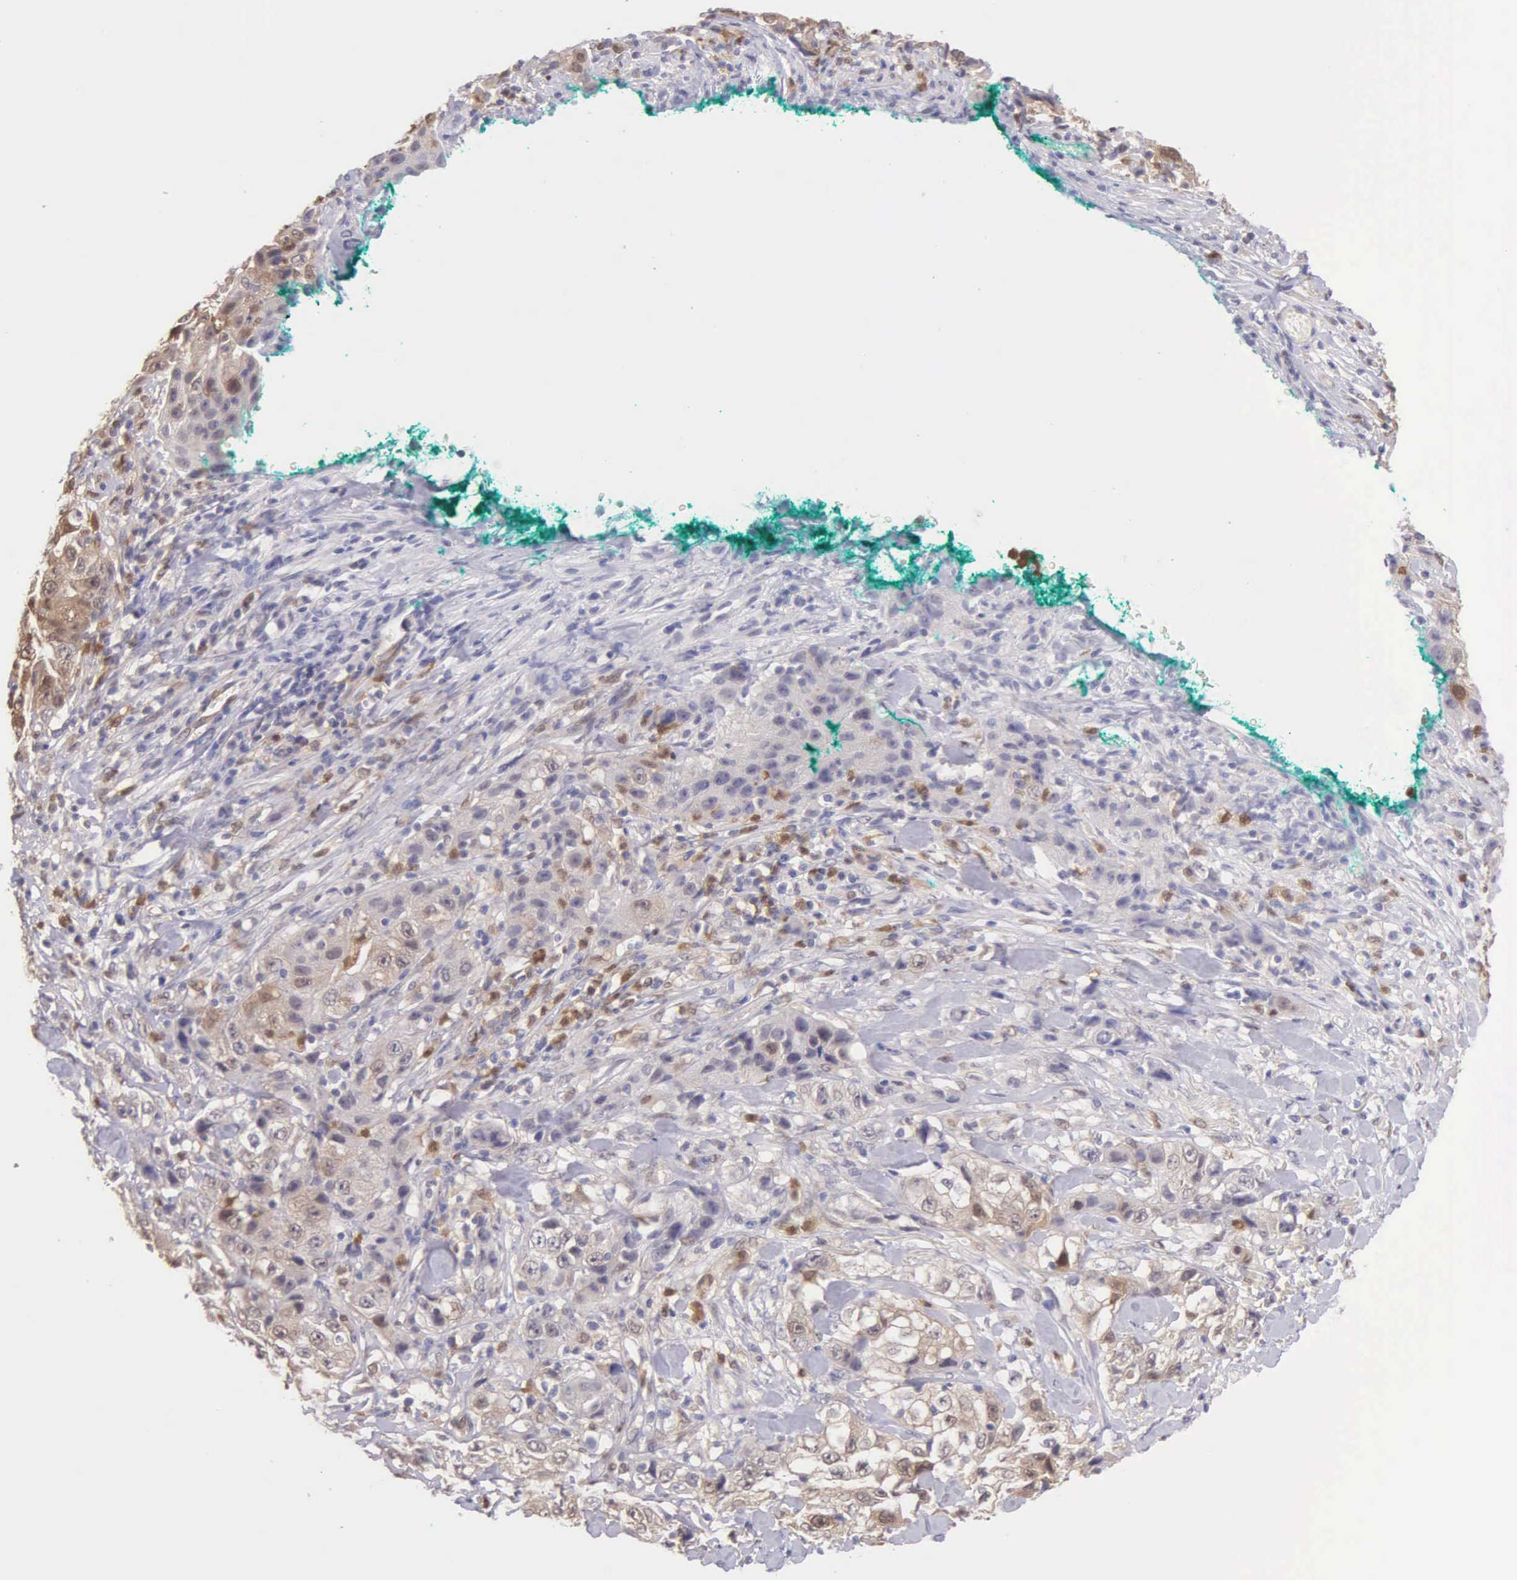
{"staining": {"intensity": "negative", "quantity": "none", "location": "none"}, "tissue": "lung cancer", "cell_type": "Tumor cells", "image_type": "cancer", "snomed": [{"axis": "morphology", "description": "Squamous cell carcinoma, NOS"}, {"axis": "topography", "description": "Lung"}], "caption": "Human lung cancer (squamous cell carcinoma) stained for a protein using immunohistochemistry (IHC) reveals no positivity in tumor cells.", "gene": "BID", "patient": {"sex": "male", "age": 64}}